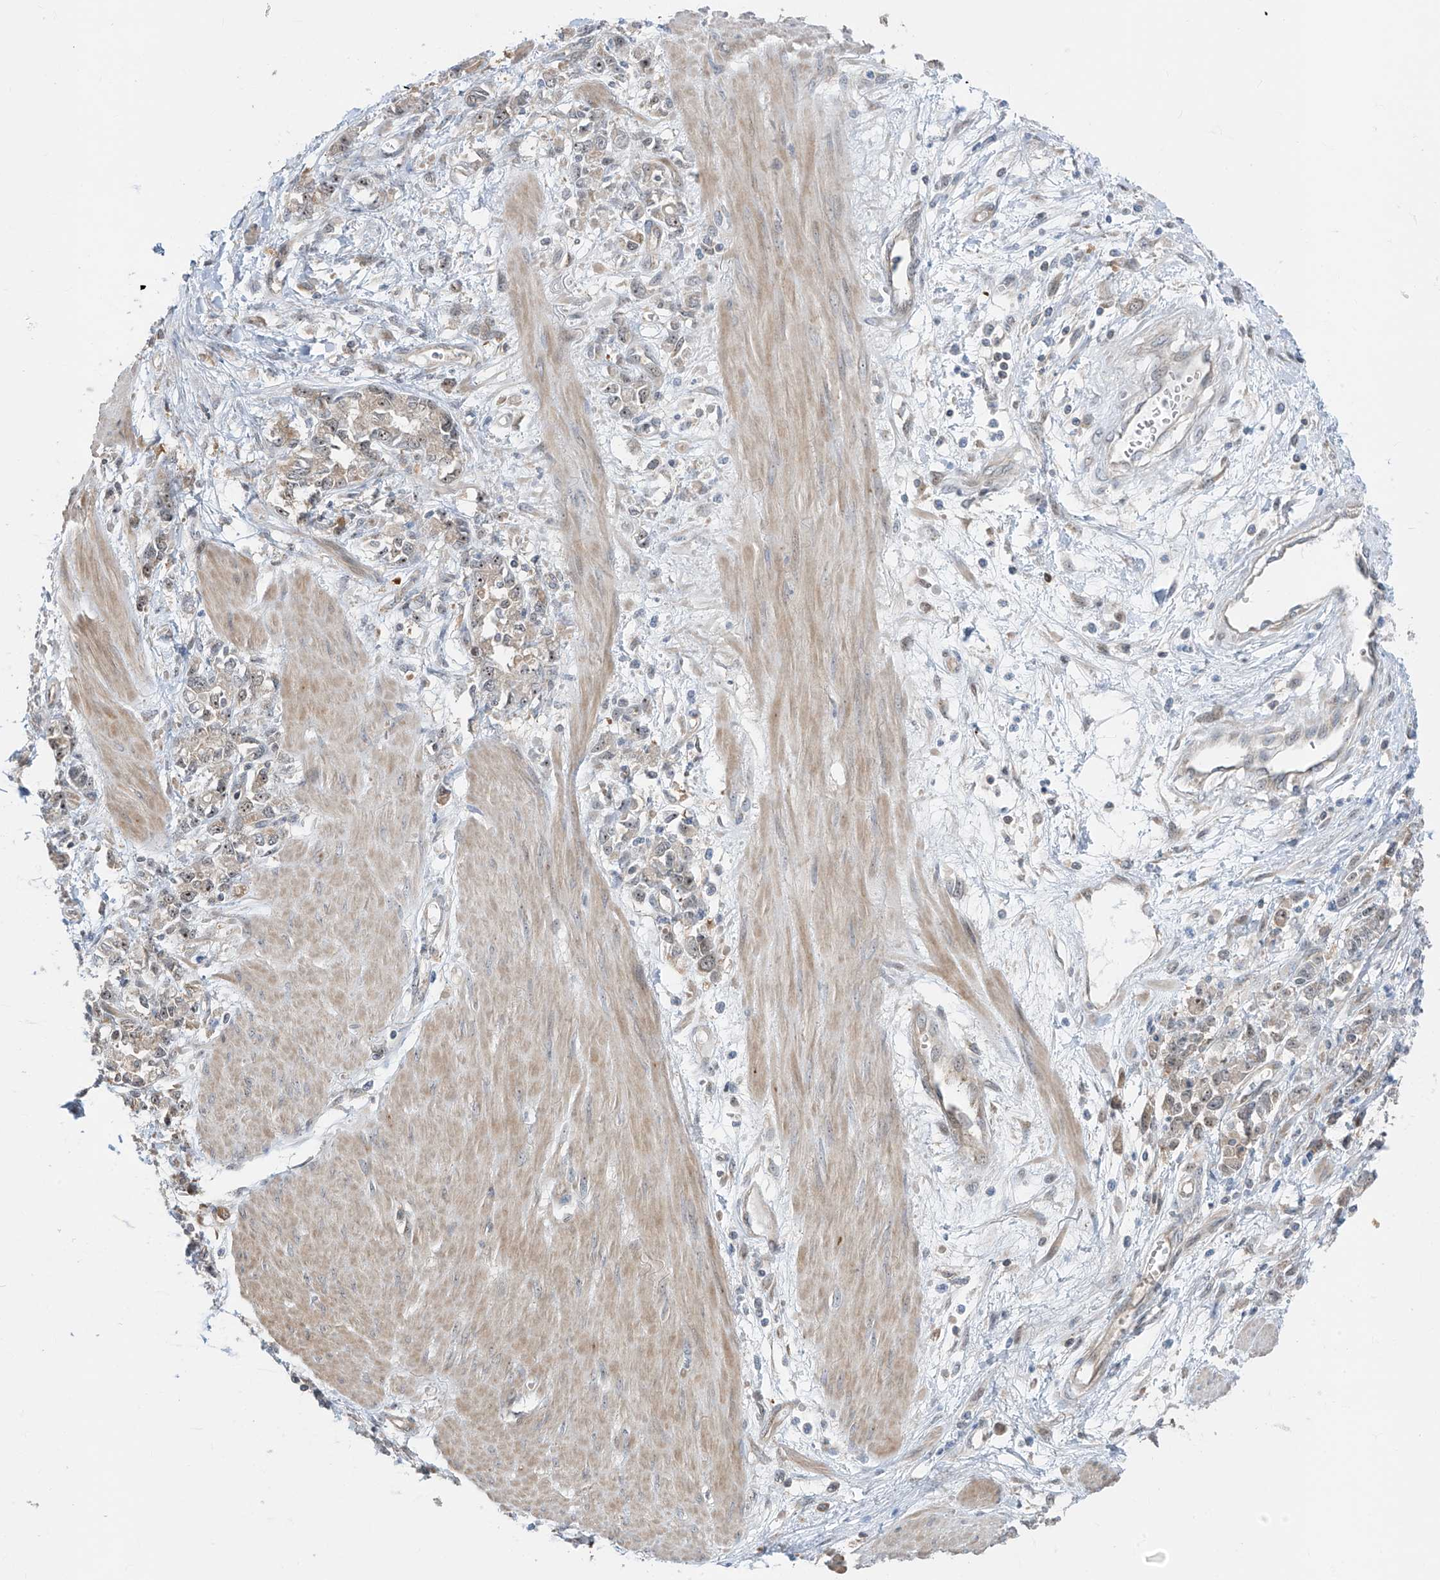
{"staining": {"intensity": "weak", "quantity": "<25%", "location": "cytoplasmic/membranous"}, "tissue": "stomach cancer", "cell_type": "Tumor cells", "image_type": "cancer", "snomed": [{"axis": "morphology", "description": "Adenocarcinoma, NOS"}, {"axis": "topography", "description": "Stomach"}], "caption": "Immunohistochemical staining of human adenocarcinoma (stomach) displays no significant expression in tumor cells. The staining was performed using DAB (3,3'-diaminobenzidine) to visualize the protein expression in brown, while the nuclei were stained in blue with hematoxylin (Magnification: 20x).", "gene": "TTC38", "patient": {"sex": "female", "age": 76}}